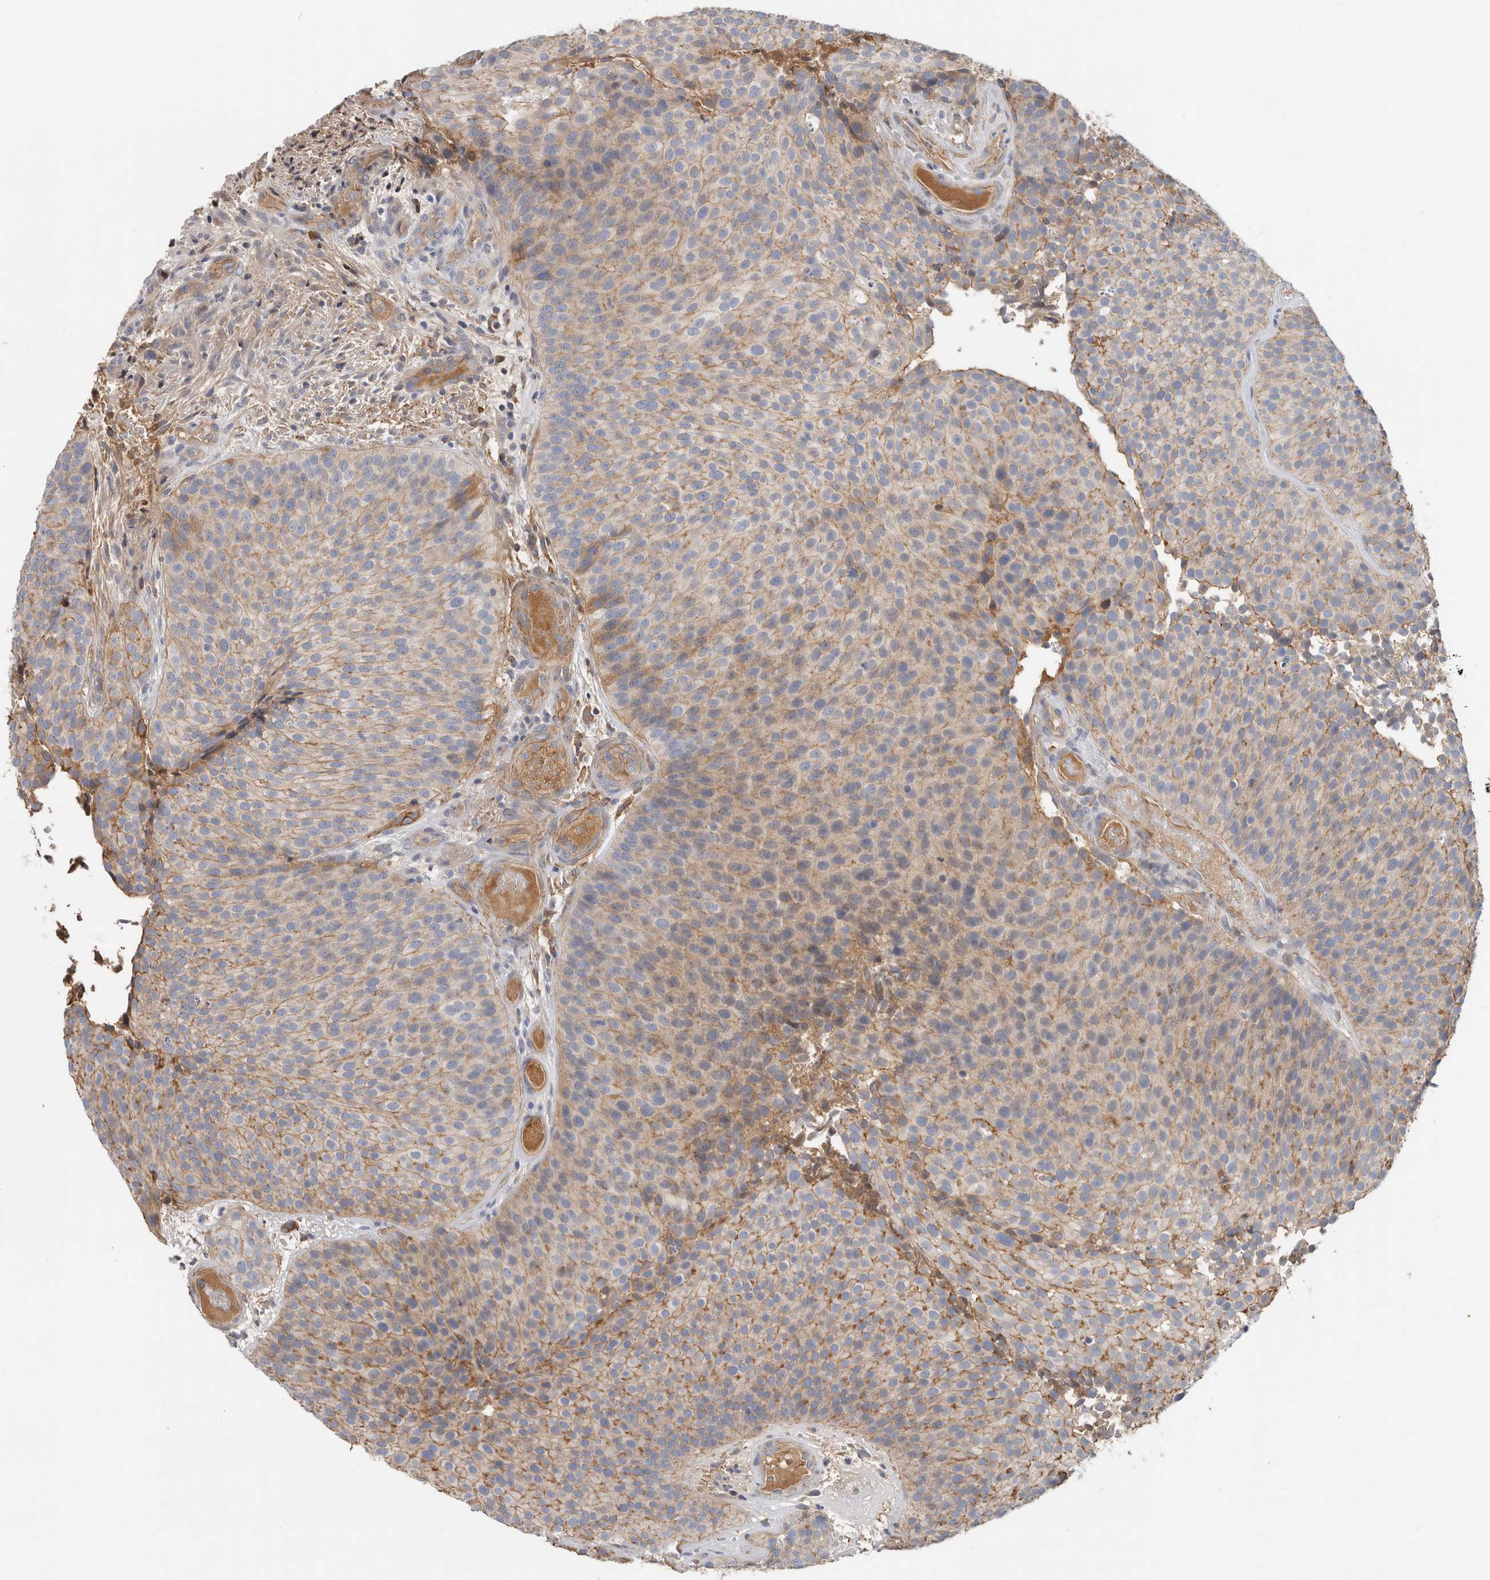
{"staining": {"intensity": "moderate", "quantity": ">75%", "location": "cytoplasmic/membranous"}, "tissue": "urothelial cancer", "cell_type": "Tumor cells", "image_type": "cancer", "snomed": [{"axis": "morphology", "description": "Urothelial carcinoma, Low grade"}, {"axis": "topography", "description": "Urinary bladder"}], "caption": "DAB (3,3'-diaminobenzidine) immunohistochemical staining of human low-grade urothelial carcinoma shows moderate cytoplasmic/membranous protein positivity in approximately >75% of tumor cells.", "gene": "CFI", "patient": {"sex": "male", "age": 86}}